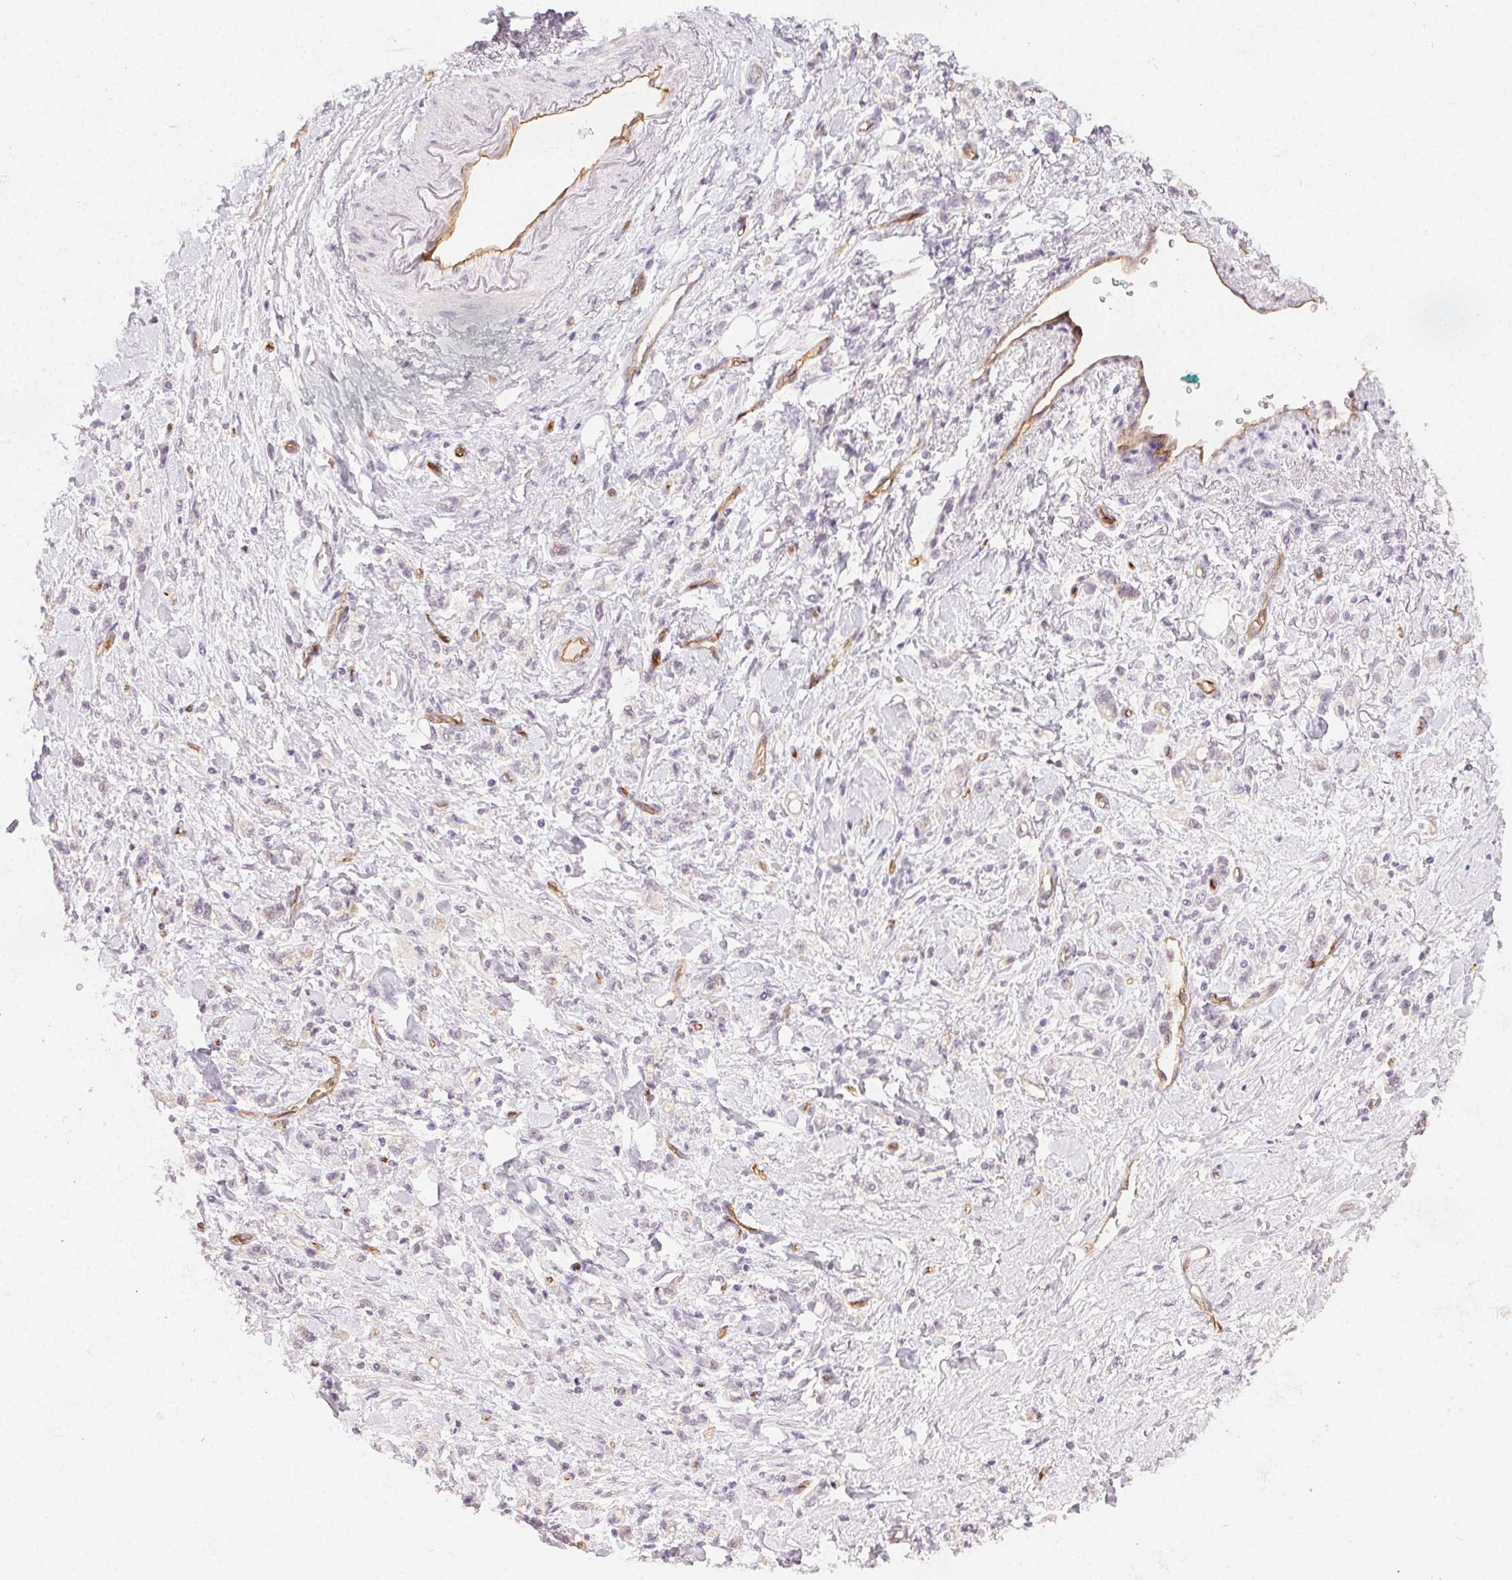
{"staining": {"intensity": "negative", "quantity": "none", "location": "none"}, "tissue": "stomach cancer", "cell_type": "Tumor cells", "image_type": "cancer", "snomed": [{"axis": "morphology", "description": "Adenocarcinoma, NOS"}, {"axis": "topography", "description": "Stomach"}], "caption": "Immunohistochemistry photomicrograph of human stomach cancer (adenocarcinoma) stained for a protein (brown), which demonstrates no positivity in tumor cells.", "gene": "PODXL", "patient": {"sex": "male", "age": 77}}